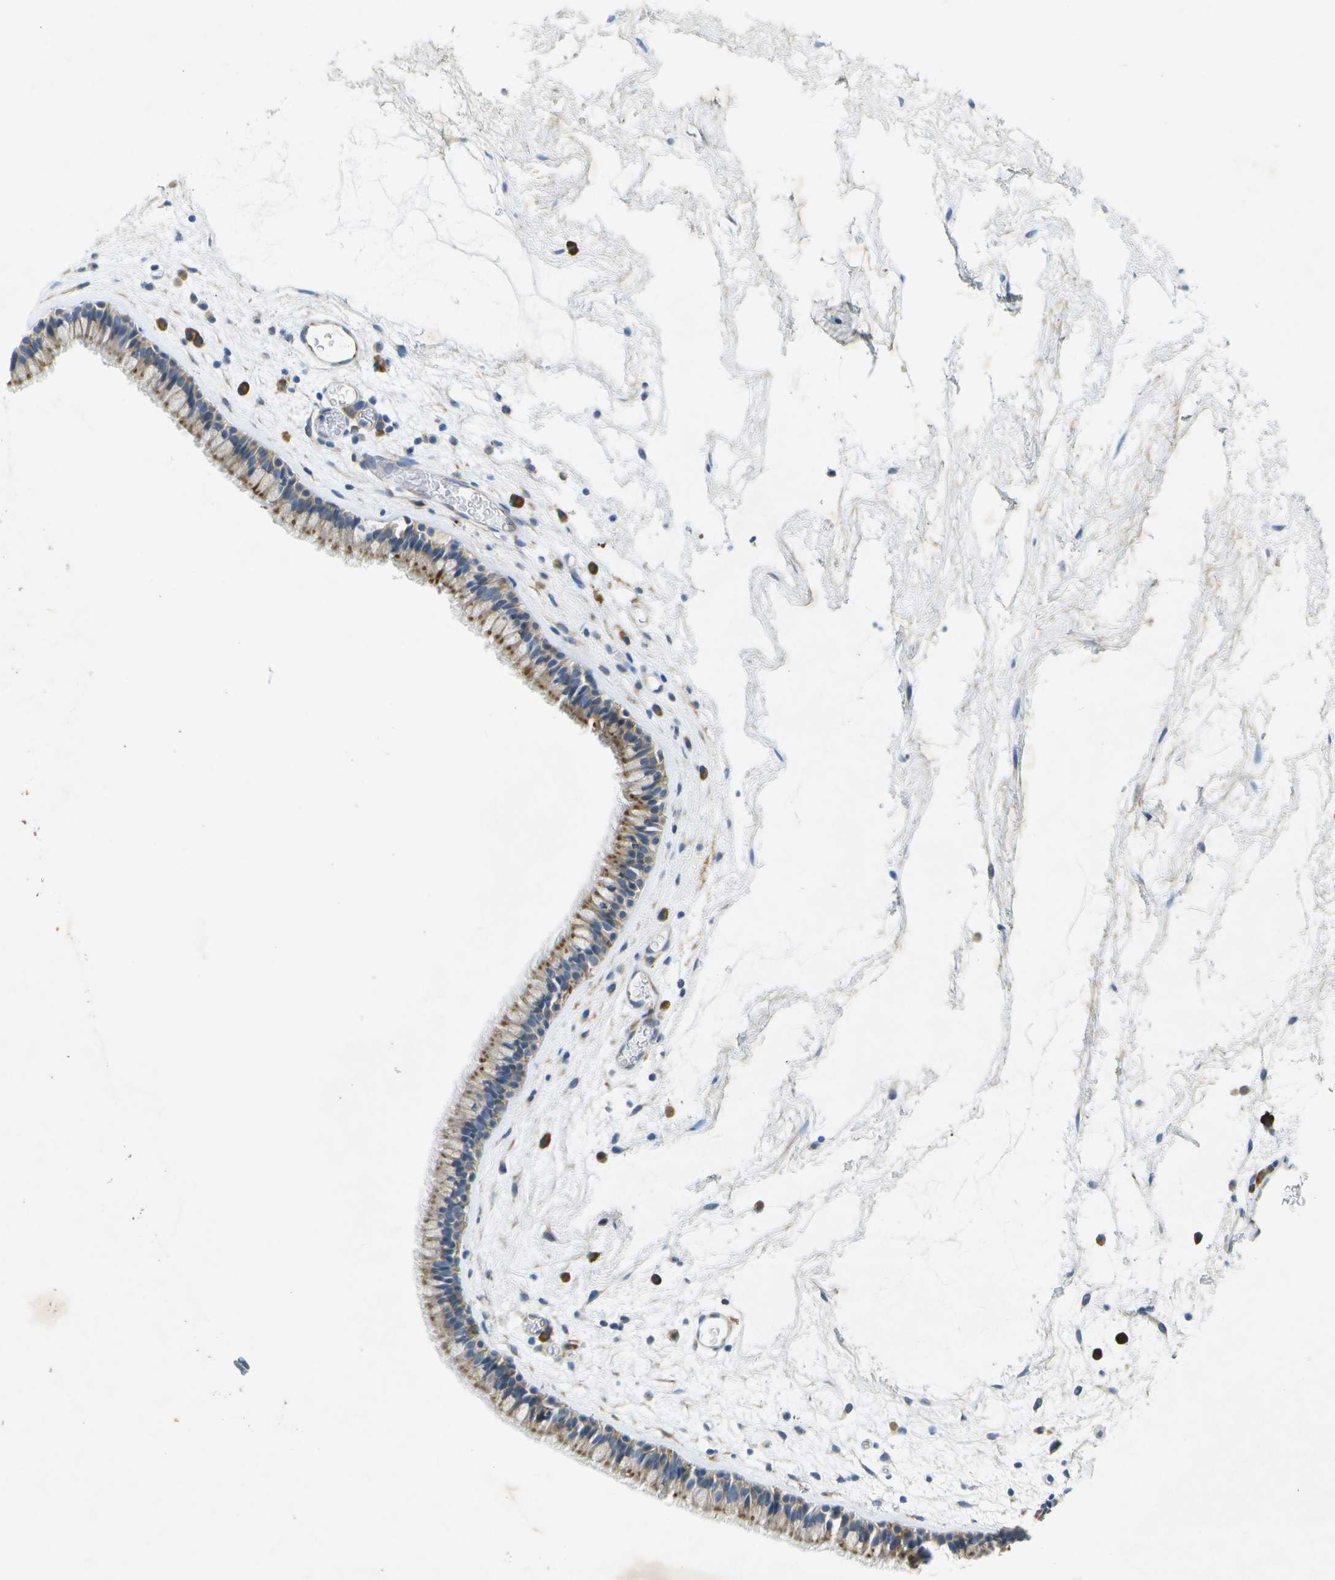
{"staining": {"intensity": "moderate", "quantity": ">75%", "location": "cytoplasmic/membranous"}, "tissue": "nasopharynx", "cell_type": "Respiratory epithelial cells", "image_type": "normal", "snomed": [{"axis": "morphology", "description": "Normal tissue, NOS"}, {"axis": "morphology", "description": "Inflammation, NOS"}, {"axis": "topography", "description": "Nasopharynx"}], "caption": "Immunohistochemical staining of benign human nasopharynx exhibits >75% levels of moderate cytoplasmic/membranous protein staining in approximately >75% of respiratory epithelial cells.", "gene": "WNK2", "patient": {"sex": "male", "age": 48}}